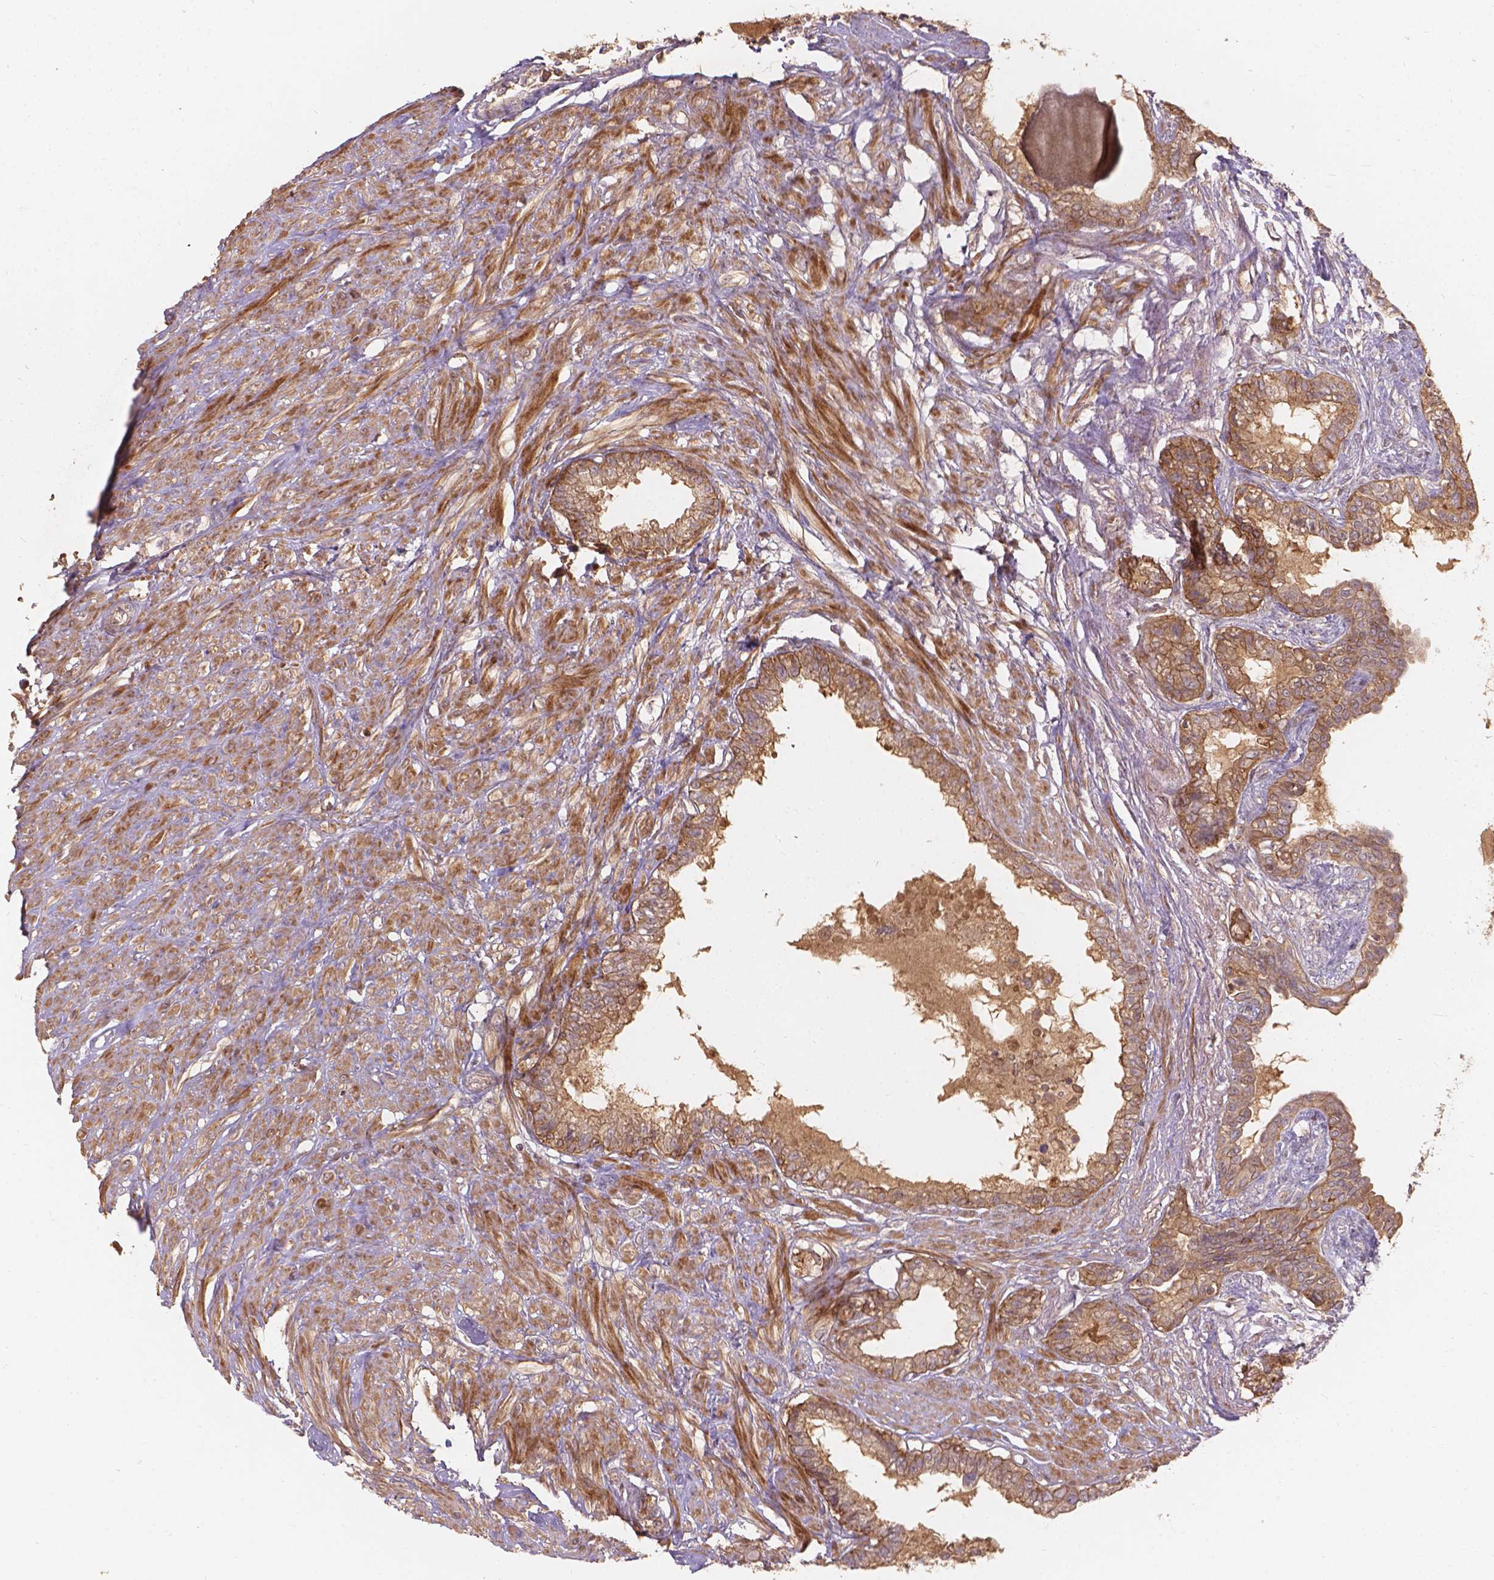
{"staining": {"intensity": "moderate", "quantity": ">75%", "location": "cytoplasmic/membranous"}, "tissue": "seminal vesicle", "cell_type": "Glandular cells", "image_type": "normal", "snomed": [{"axis": "morphology", "description": "Normal tissue, NOS"}, {"axis": "morphology", "description": "Urothelial carcinoma, NOS"}, {"axis": "topography", "description": "Urinary bladder"}, {"axis": "topography", "description": "Seminal veicle"}], "caption": "Brown immunohistochemical staining in unremarkable seminal vesicle shows moderate cytoplasmic/membranous positivity in approximately >75% of glandular cells.", "gene": "XPR1", "patient": {"sex": "male", "age": 76}}